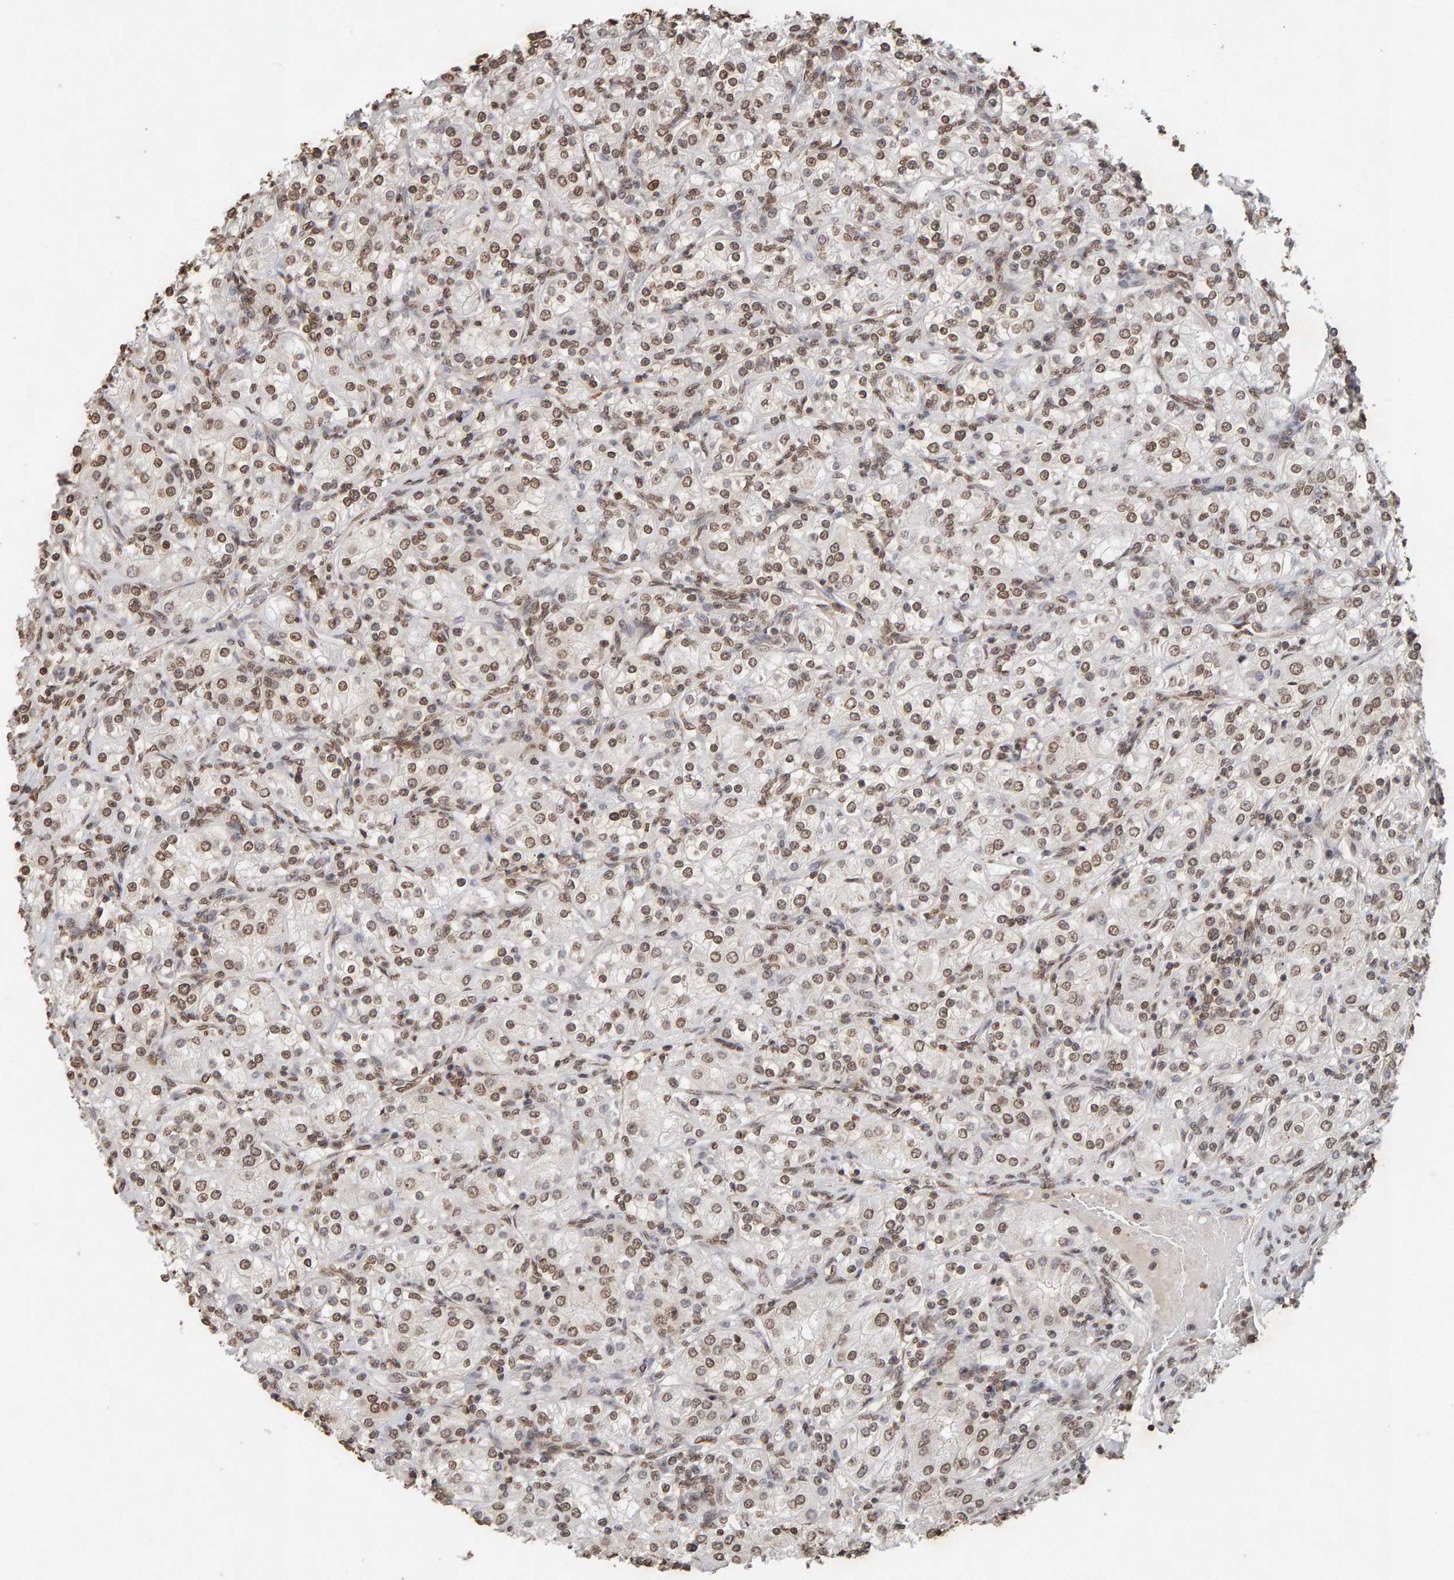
{"staining": {"intensity": "moderate", "quantity": ">75%", "location": "nuclear"}, "tissue": "renal cancer", "cell_type": "Tumor cells", "image_type": "cancer", "snomed": [{"axis": "morphology", "description": "Adenocarcinoma, NOS"}, {"axis": "topography", "description": "Kidney"}], "caption": "A brown stain highlights moderate nuclear positivity of a protein in renal adenocarcinoma tumor cells. Nuclei are stained in blue.", "gene": "DNAJB5", "patient": {"sex": "male", "age": 77}}